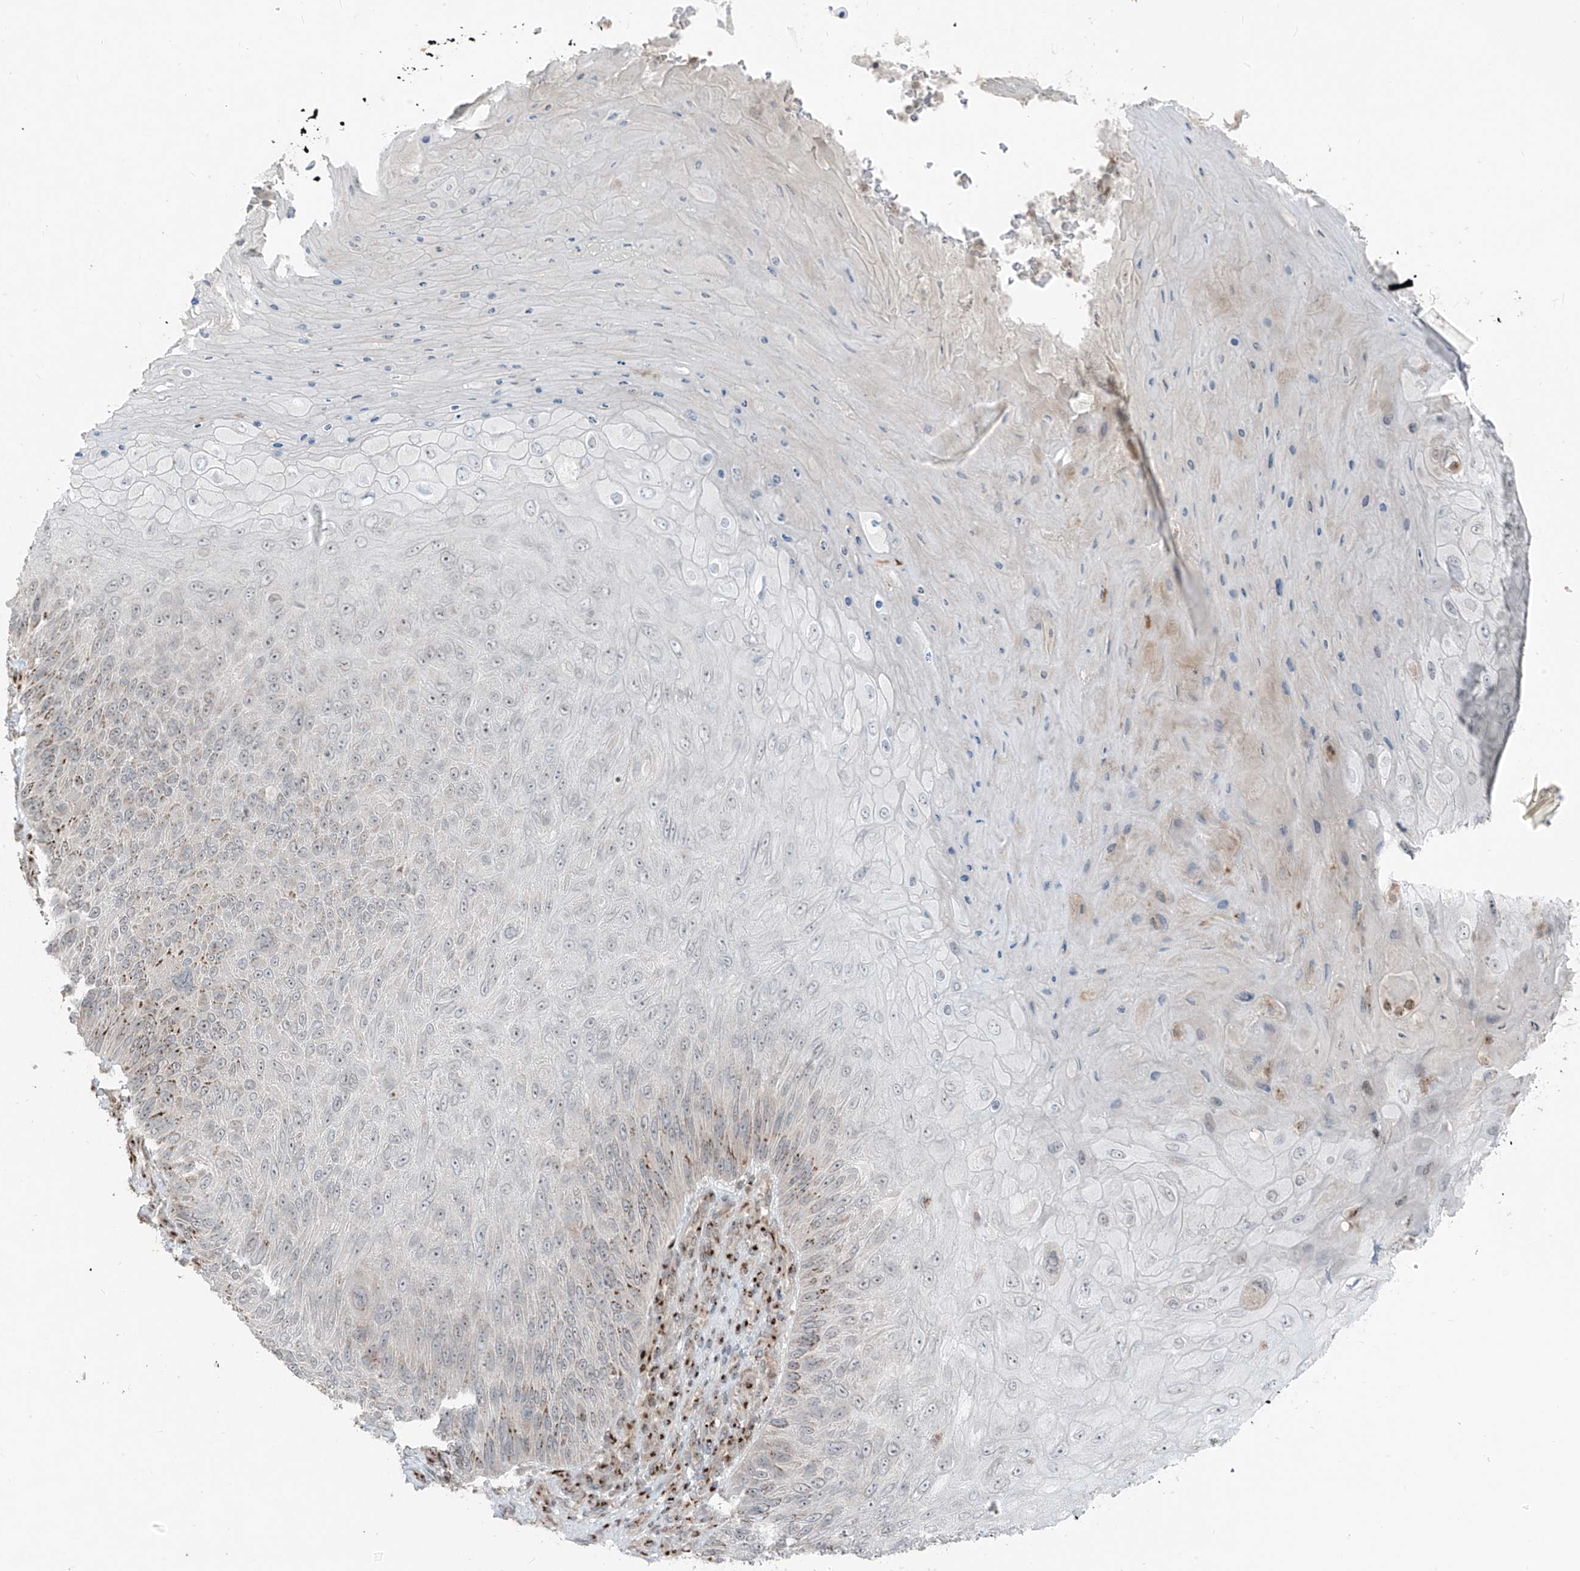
{"staining": {"intensity": "moderate", "quantity": "<25%", "location": "cytoplasmic/membranous"}, "tissue": "skin cancer", "cell_type": "Tumor cells", "image_type": "cancer", "snomed": [{"axis": "morphology", "description": "Squamous cell carcinoma, NOS"}, {"axis": "topography", "description": "Skin"}], "caption": "Skin squamous cell carcinoma stained for a protein exhibits moderate cytoplasmic/membranous positivity in tumor cells.", "gene": "ERLEC1", "patient": {"sex": "female", "age": 88}}